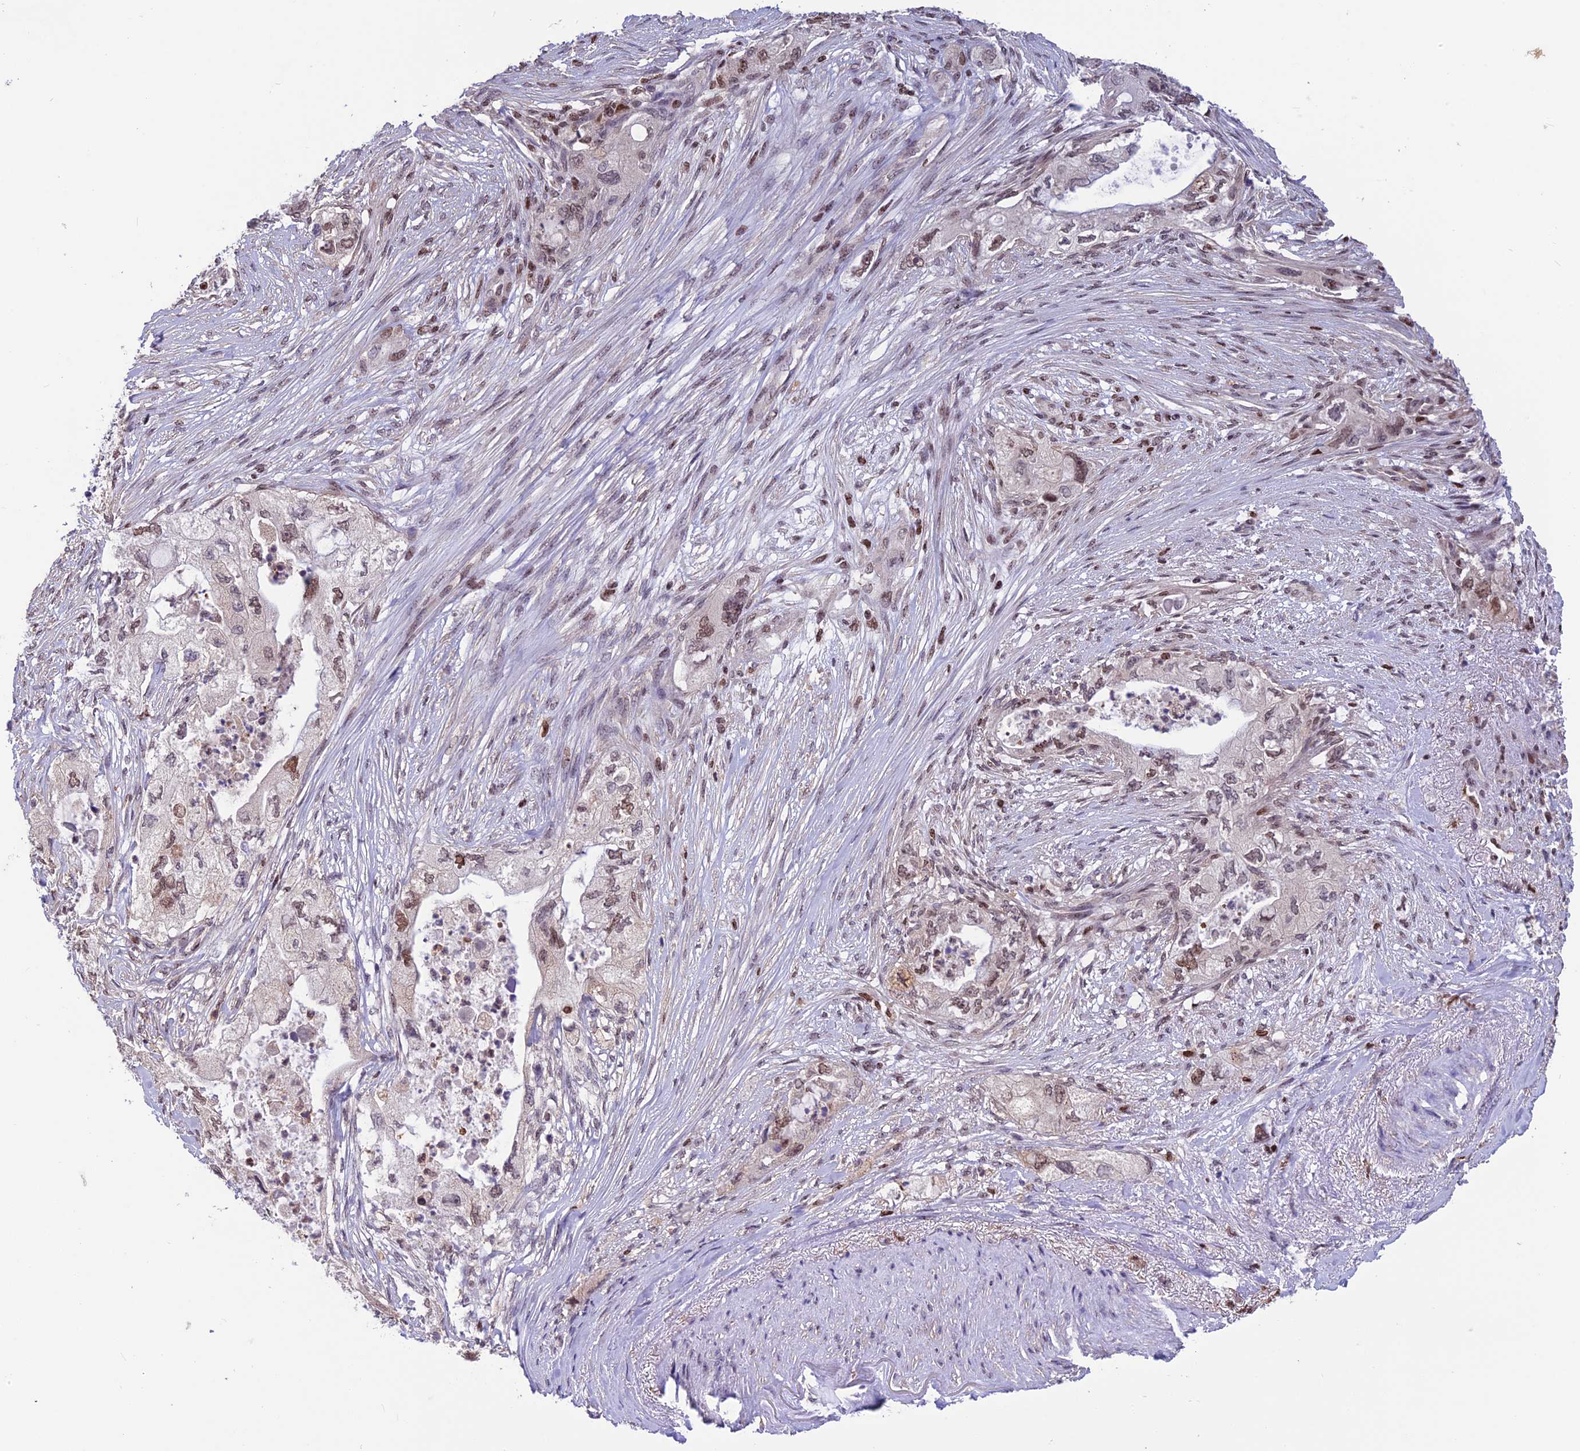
{"staining": {"intensity": "moderate", "quantity": "25%-75%", "location": "cytoplasmic/membranous,nuclear"}, "tissue": "pancreatic cancer", "cell_type": "Tumor cells", "image_type": "cancer", "snomed": [{"axis": "morphology", "description": "Adenocarcinoma, NOS"}, {"axis": "topography", "description": "Pancreas"}], "caption": "Tumor cells exhibit medium levels of moderate cytoplasmic/membranous and nuclear positivity in about 25%-75% of cells in human pancreatic cancer. (brown staining indicates protein expression, while blue staining denotes nuclei).", "gene": "MIS12", "patient": {"sex": "female", "age": 73}}